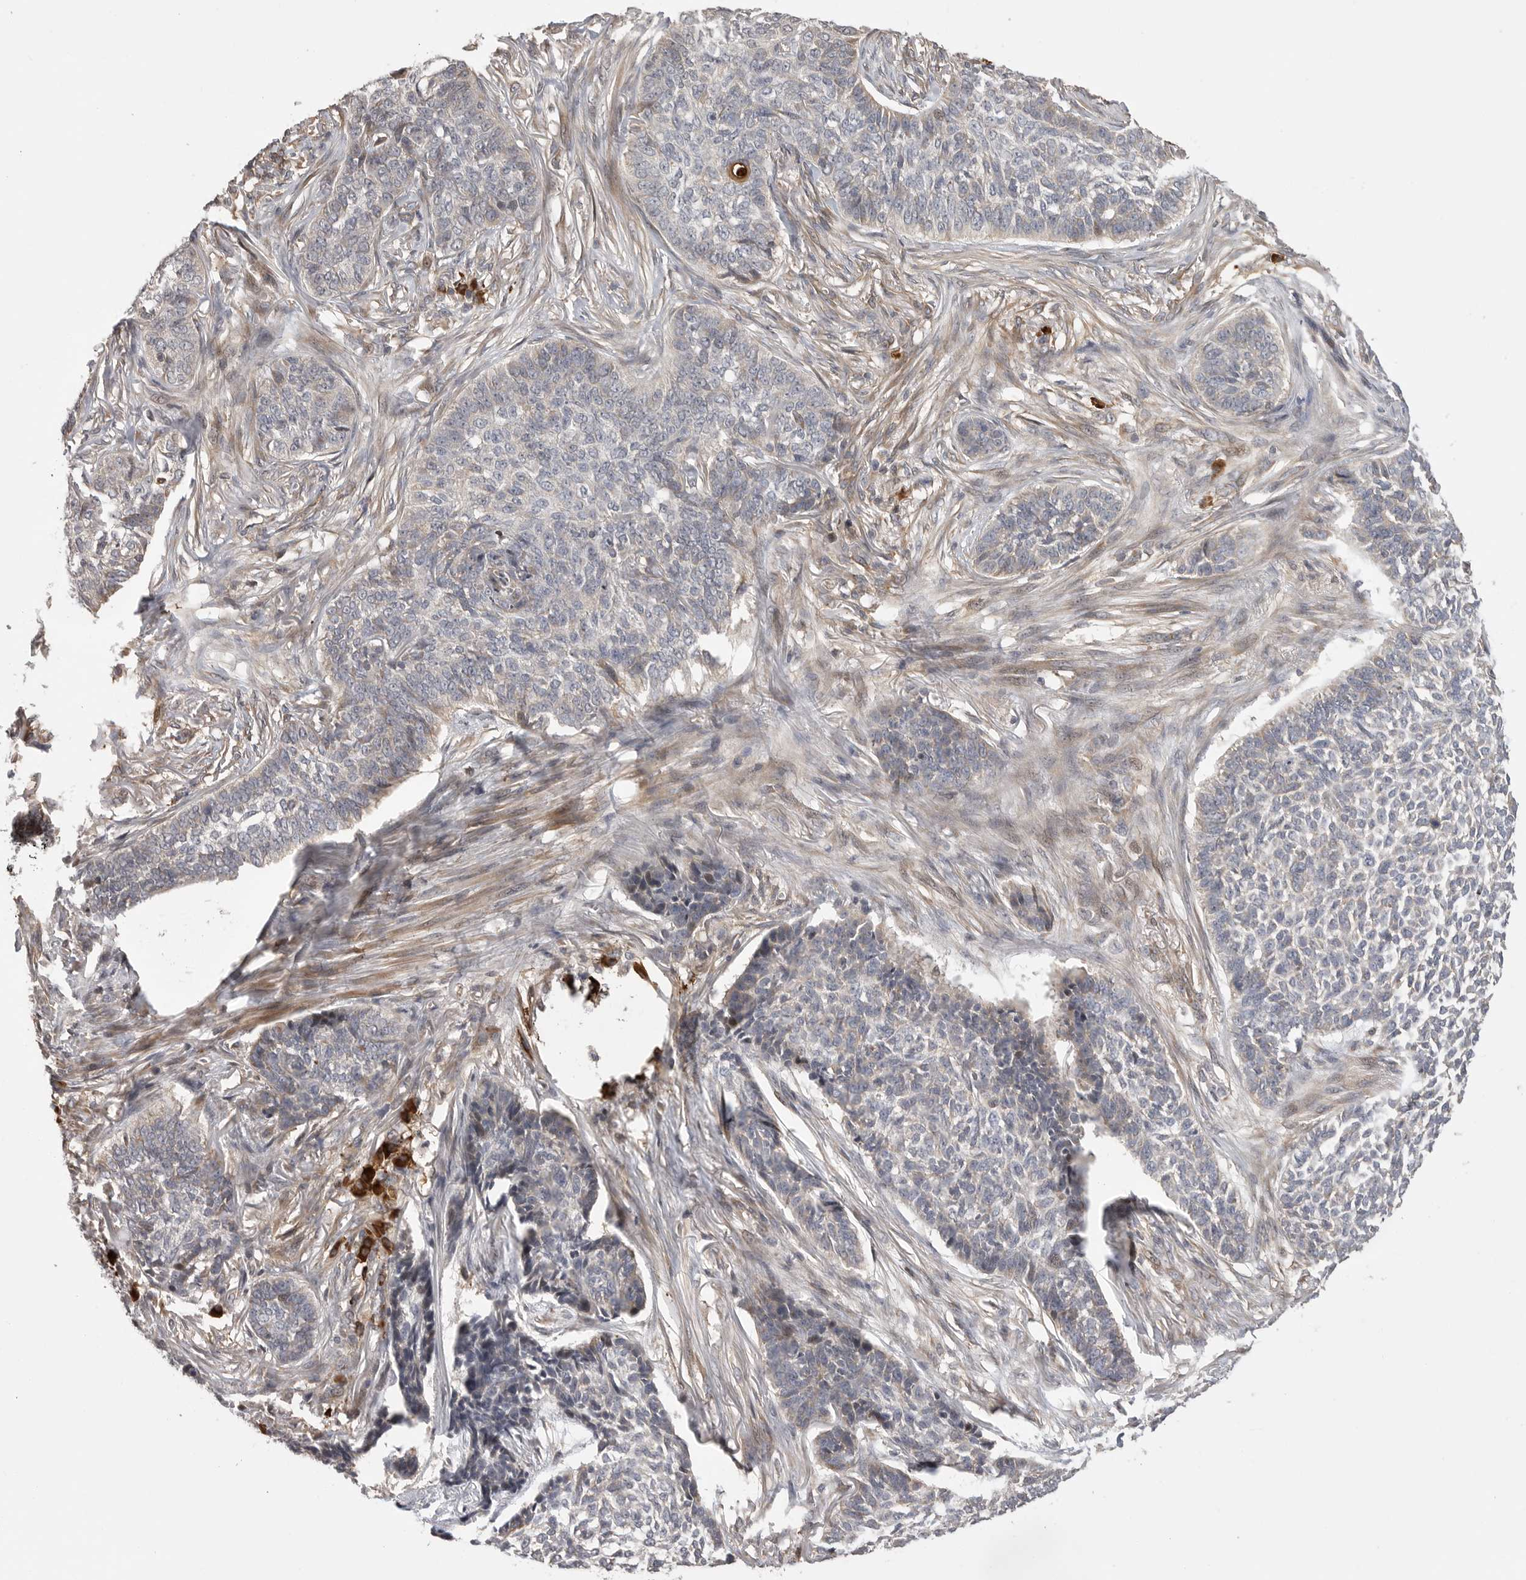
{"staining": {"intensity": "negative", "quantity": "none", "location": "none"}, "tissue": "skin cancer", "cell_type": "Tumor cells", "image_type": "cancer", "snomed": [{"axis": "morphology", "description": "Basal cell carcinoma"}, {"axis": "topography", "description": "Skin"}], "caption": "The photomicrograph shows no significant expression in tumor cells of skin basal cell carcinoma.", "gene": "OXR1", "patient": {"sex": "male", "age": 85}}